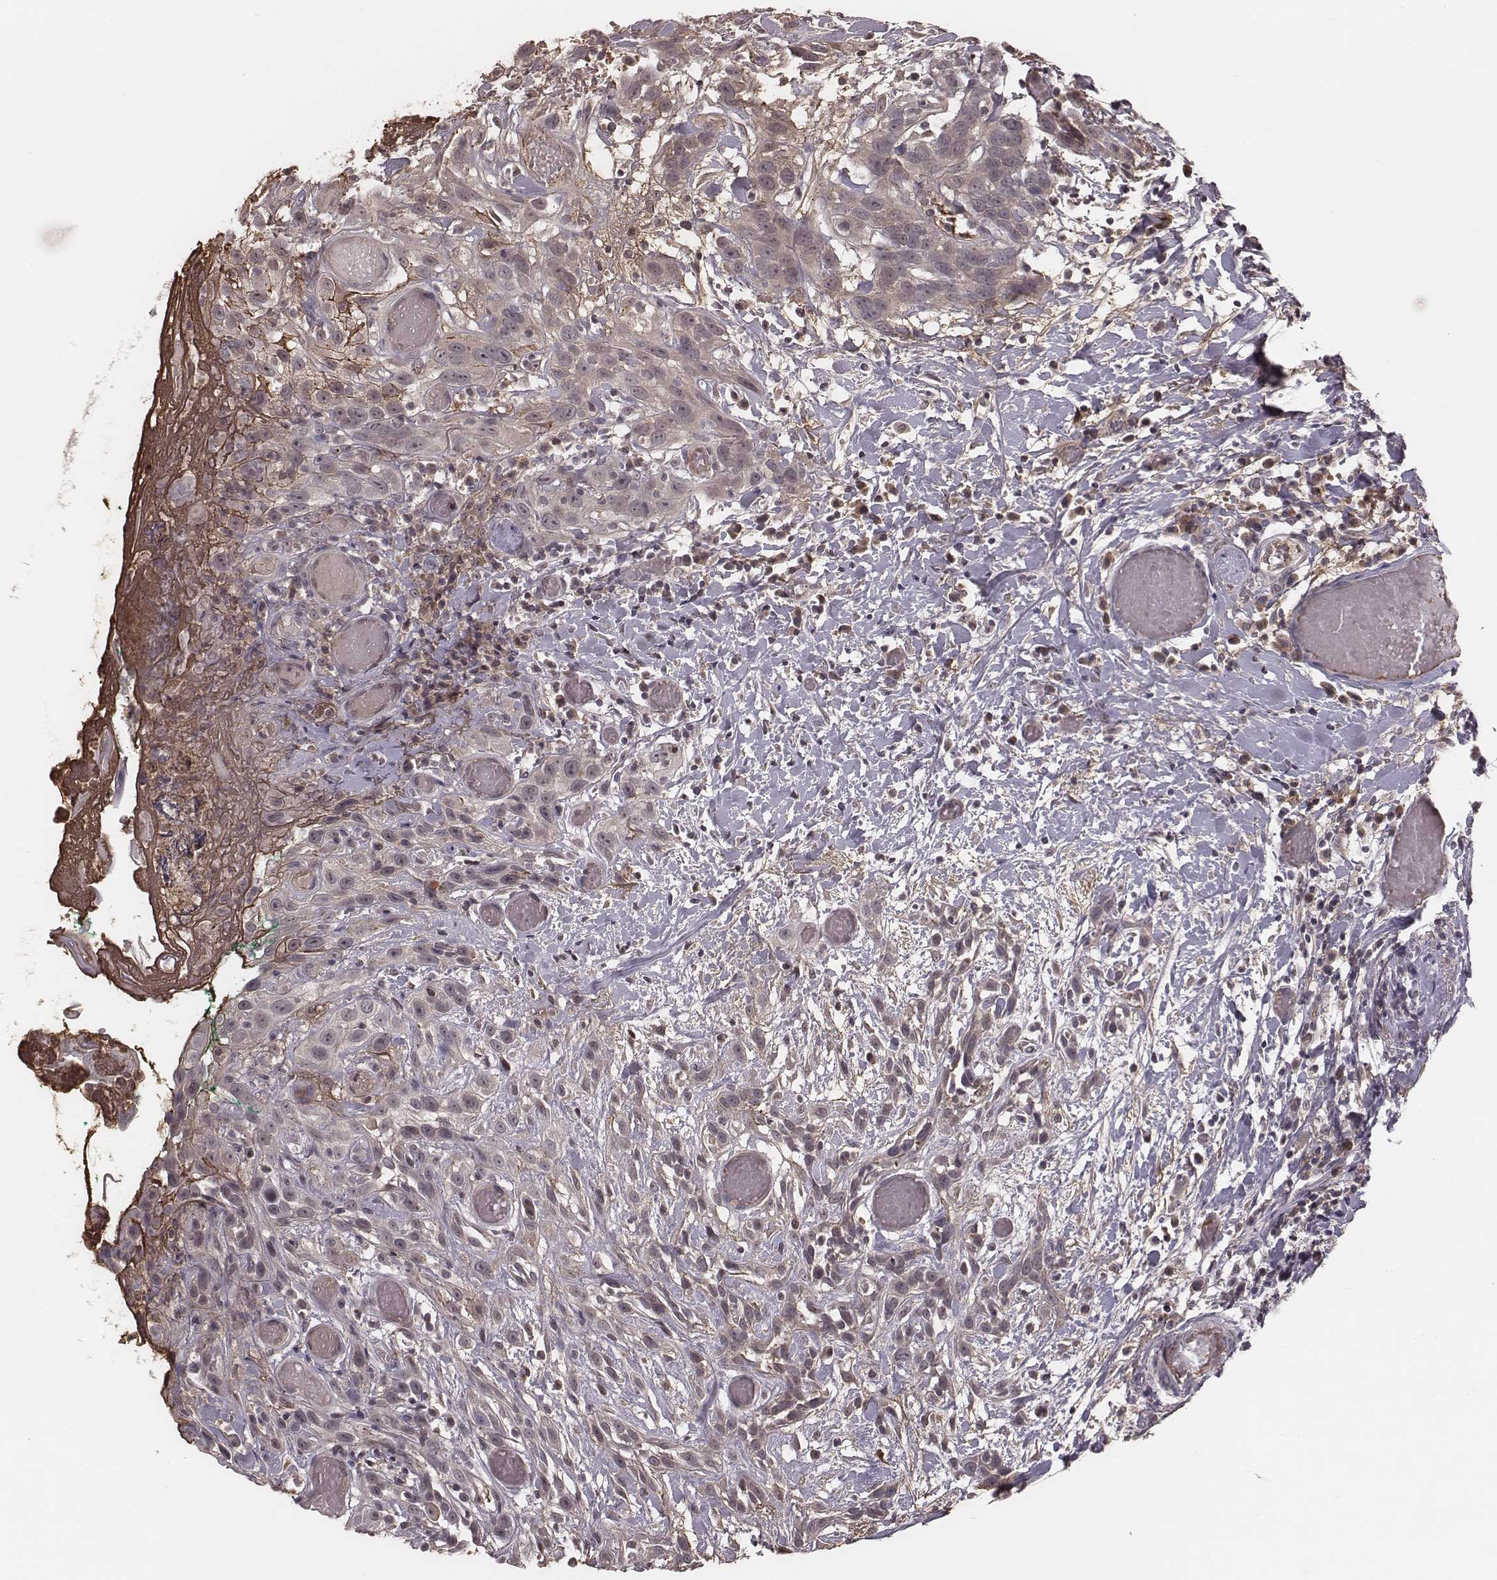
{"staining": {"intensity": "negative", "quantity": "none", "location": "none"}, "tissue": "head and neck cancer", "cell_type": "Tumor cells", "image_type": "cancer", "snomed": [{"axis": "morphology", "description": "Normal tissue, NOS"}, {"axis": "morphology", "description": "Squamous cell carcinoma, NOS"}, {"axis": "topography", "description": "Oral tissue"}, {"axis": "topography", "description": "Salivary gland"}, {"axis": "topography", "description": "Head-Neck"}], "caption": "IHC of human head and neck cancer (squamous cell carcinoma) demonstrates no expression in tumor cells. (DAB IHC visualized using brightfield microscopy, high magnification).", "gene": "IL5", "patient": {"sex": "female", "age": 62}}